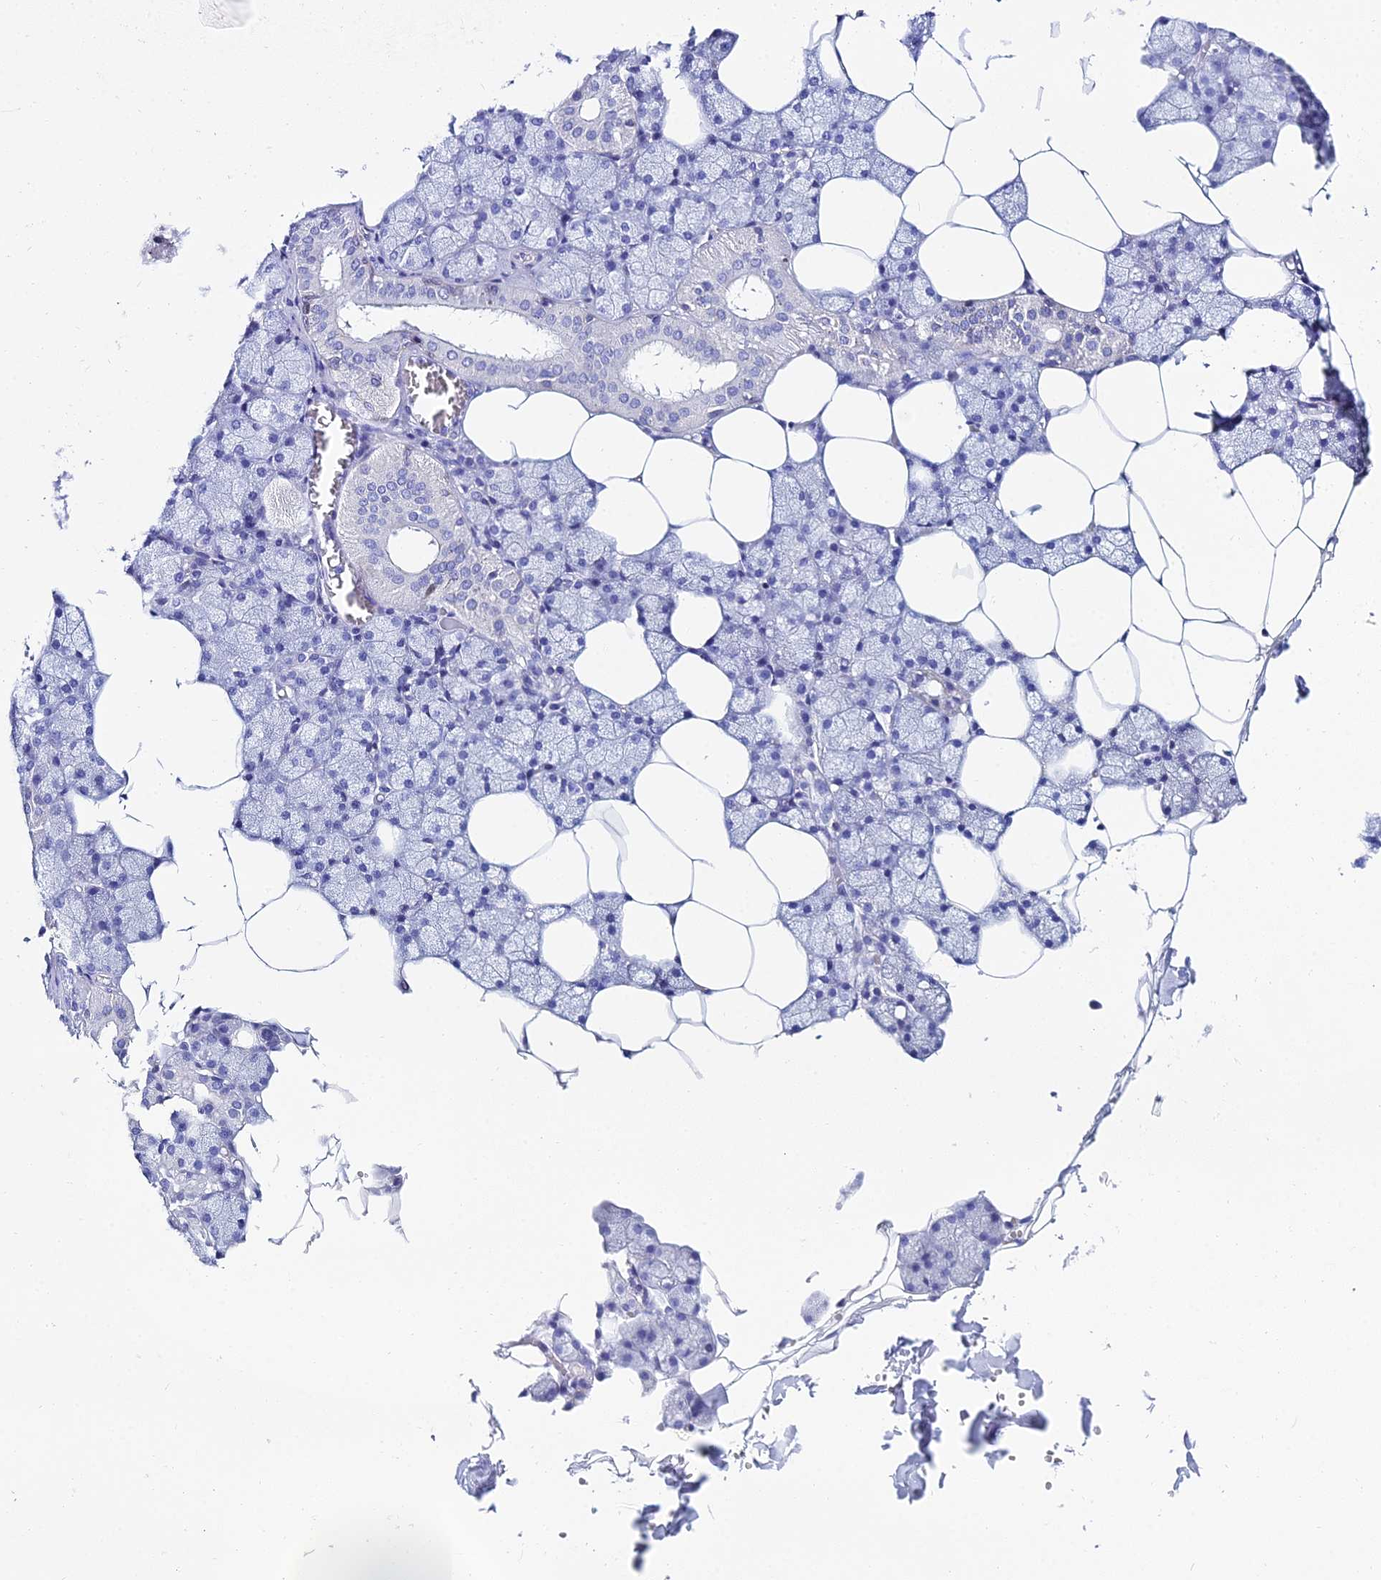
{"staining": {"intensity": "negative", "quantity": "none", "location": "none"}, "tissue": "salivary gland", "cell_type": "Glandular cells", "image_type": "normal", "snomed": [{"axis": "morphology", "description": "Normal tissue, NOS"}, {"axis": "topography", "description": "Salivary gland"}], "caption": "Glandular cells show no significant positivity in normal salivary gland. The staining was performed using DAB (3,3'-diaminobenzidine) to visualize the protein expression in brown, while the nuclei were stained in blue with hematoxylin (Magnification: 20x).", "gene": "HSPA1L", "patient": {"sex": "male", "age": 62}}